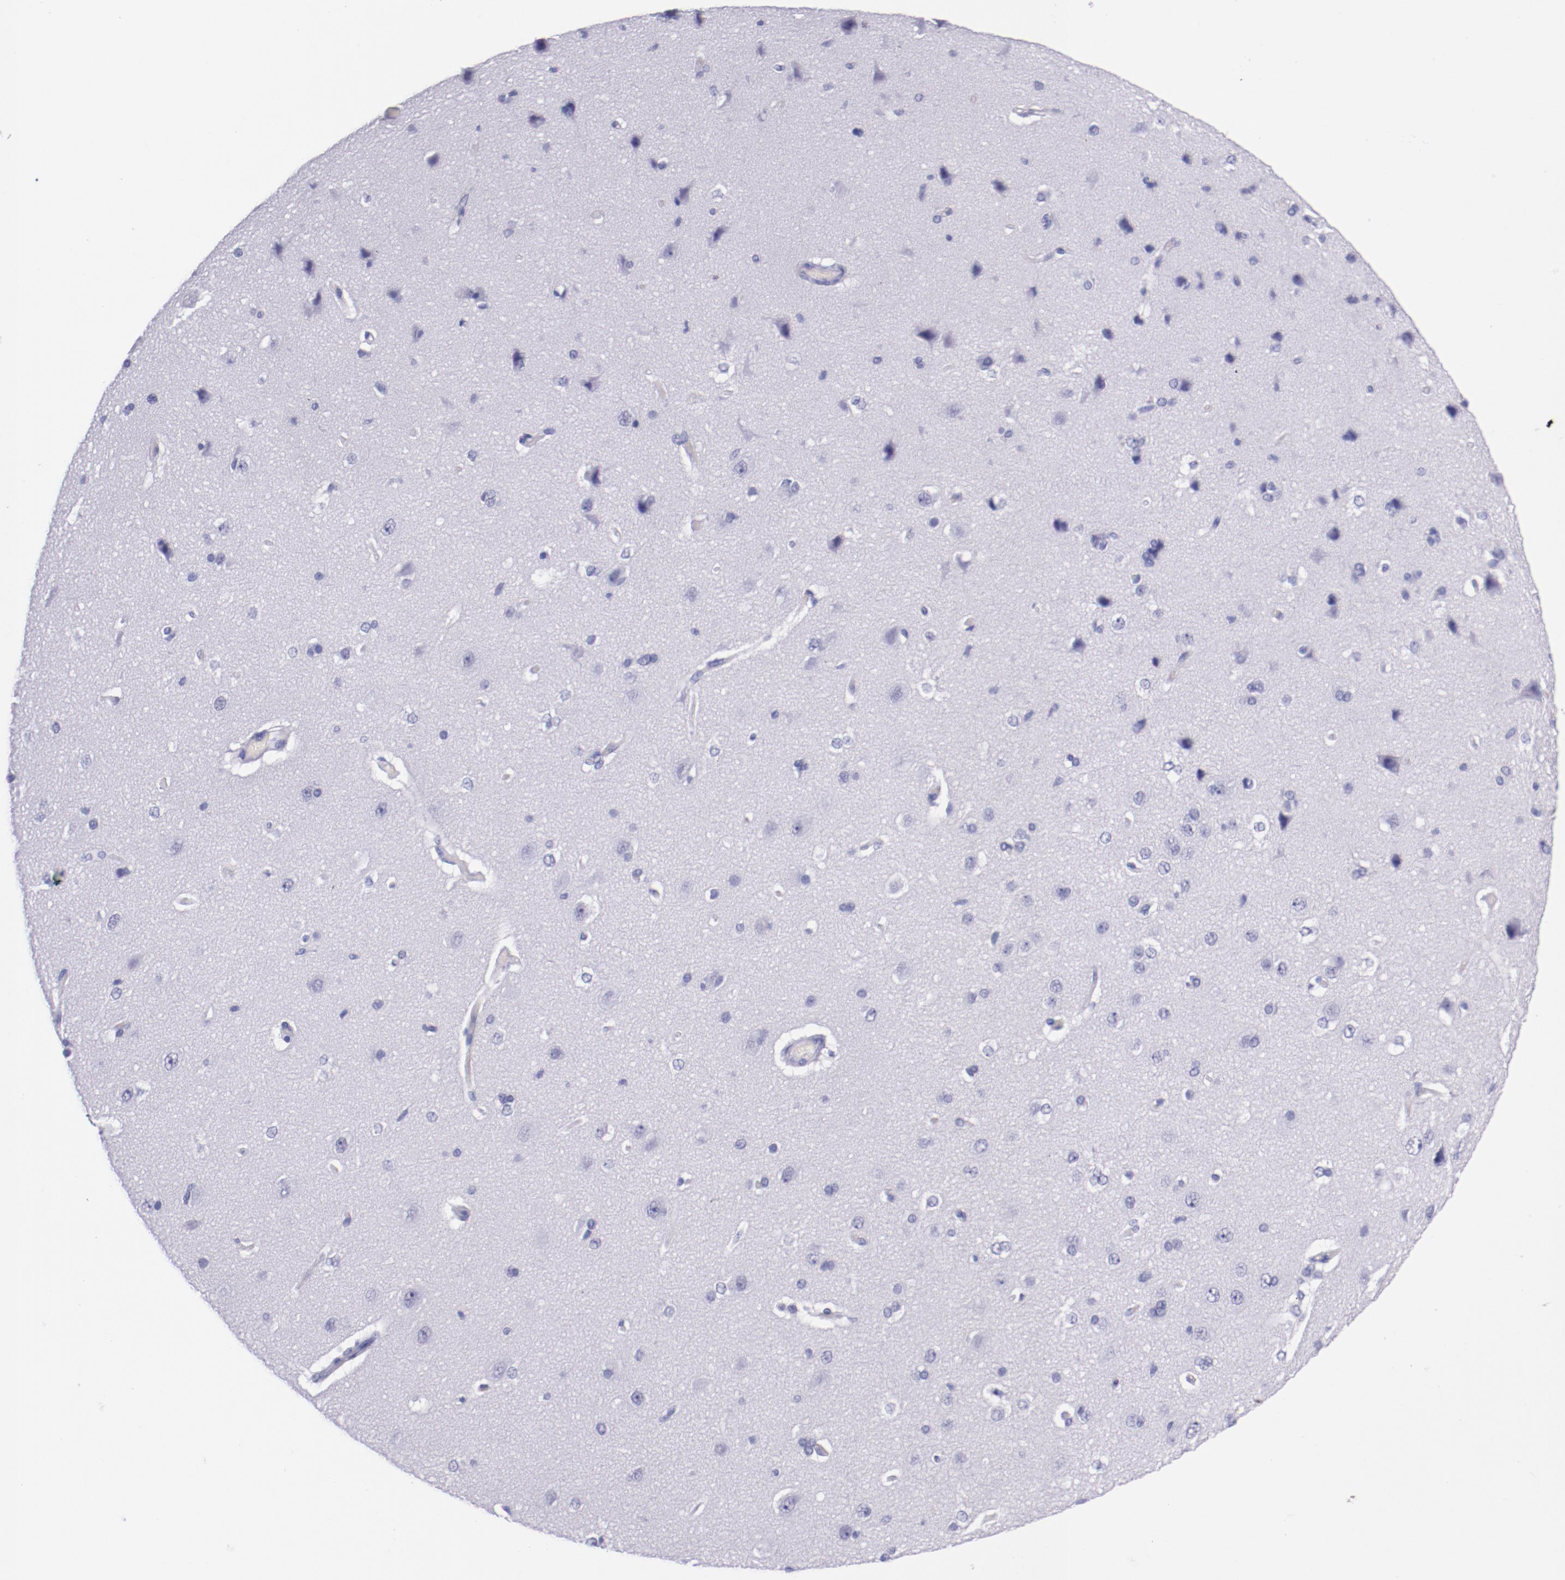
{"staining": {"intensity": "negative", "quantity": "none", "location": "none"}, "tissue": "cerebral cortex", "cell_type": "Endothelial cells", "image_type": "normal", "snomed": [{"axis": "morphology", "description": "Normal tissue, NOS"}, {"axis": "topography", "description": "Cerebral cortex"}], "caption": "This is an immunohistochemistry (IHC) image of unremarkable human cerebral cortex. There is no positivity in endothelial cells.", "gene": "IRF4", "patient": {"sex": "female", "age": 45}}